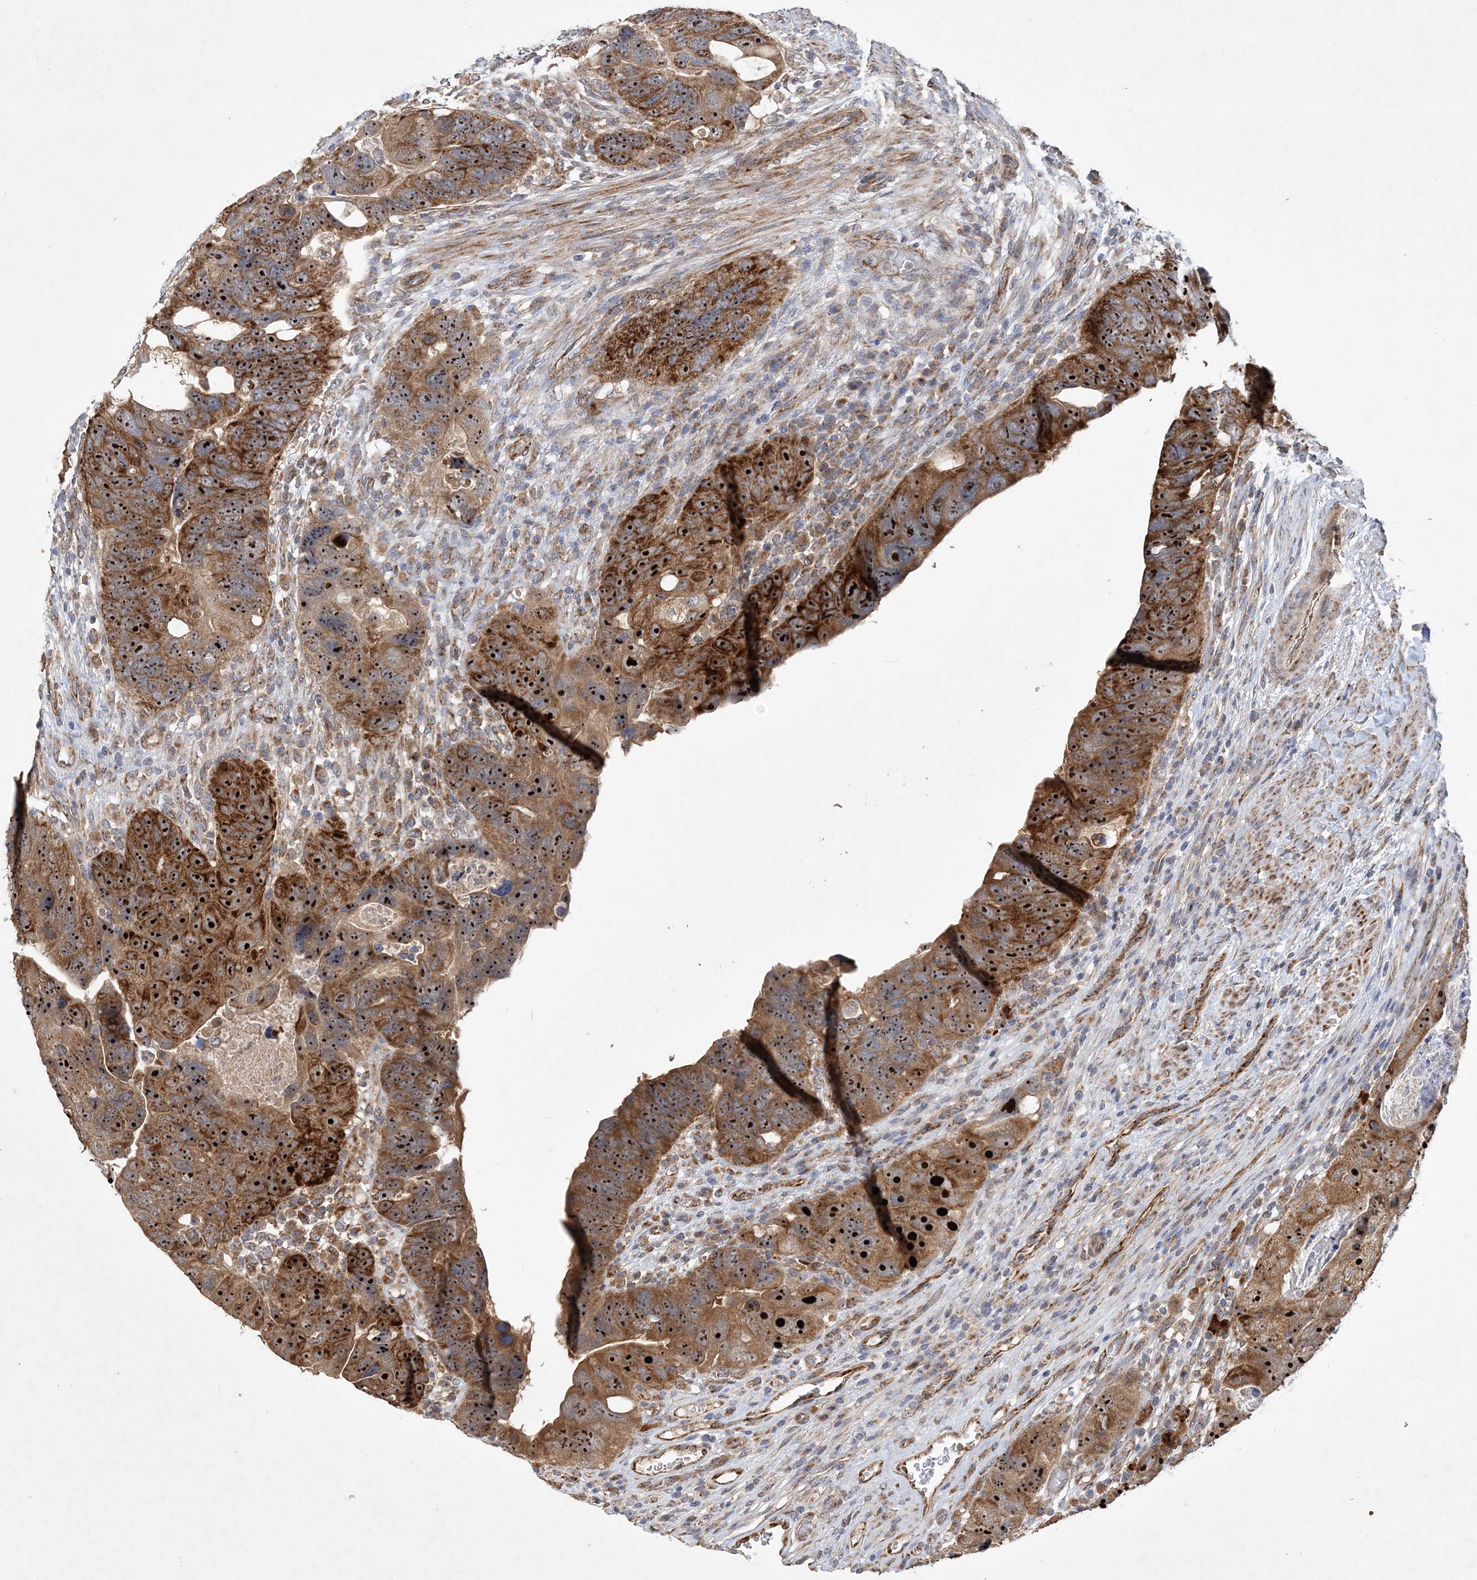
{"staining": {"intensity": "strong", "quantity": ">75%", "location": "cytoplasmic/membranous,nuclear"}, "tissue": "colorectal cancer", "cell_type": "Tumor cells", "image_type": "cancer", "snomed": [{"axis": "morphology", "description": "Adenocarcinoma, NOS"}, {"axis": "topography", "description": "Rectum"}], "caption": "Immunohistochemistry (IHC) of human colorectal cancer shows high levels of strong cytoplasmic/membranous and nuclear staining in approximately >75% of tumor cells.", "gene": "FEZ2", "patient": {"sex": "male", "age": 59}}